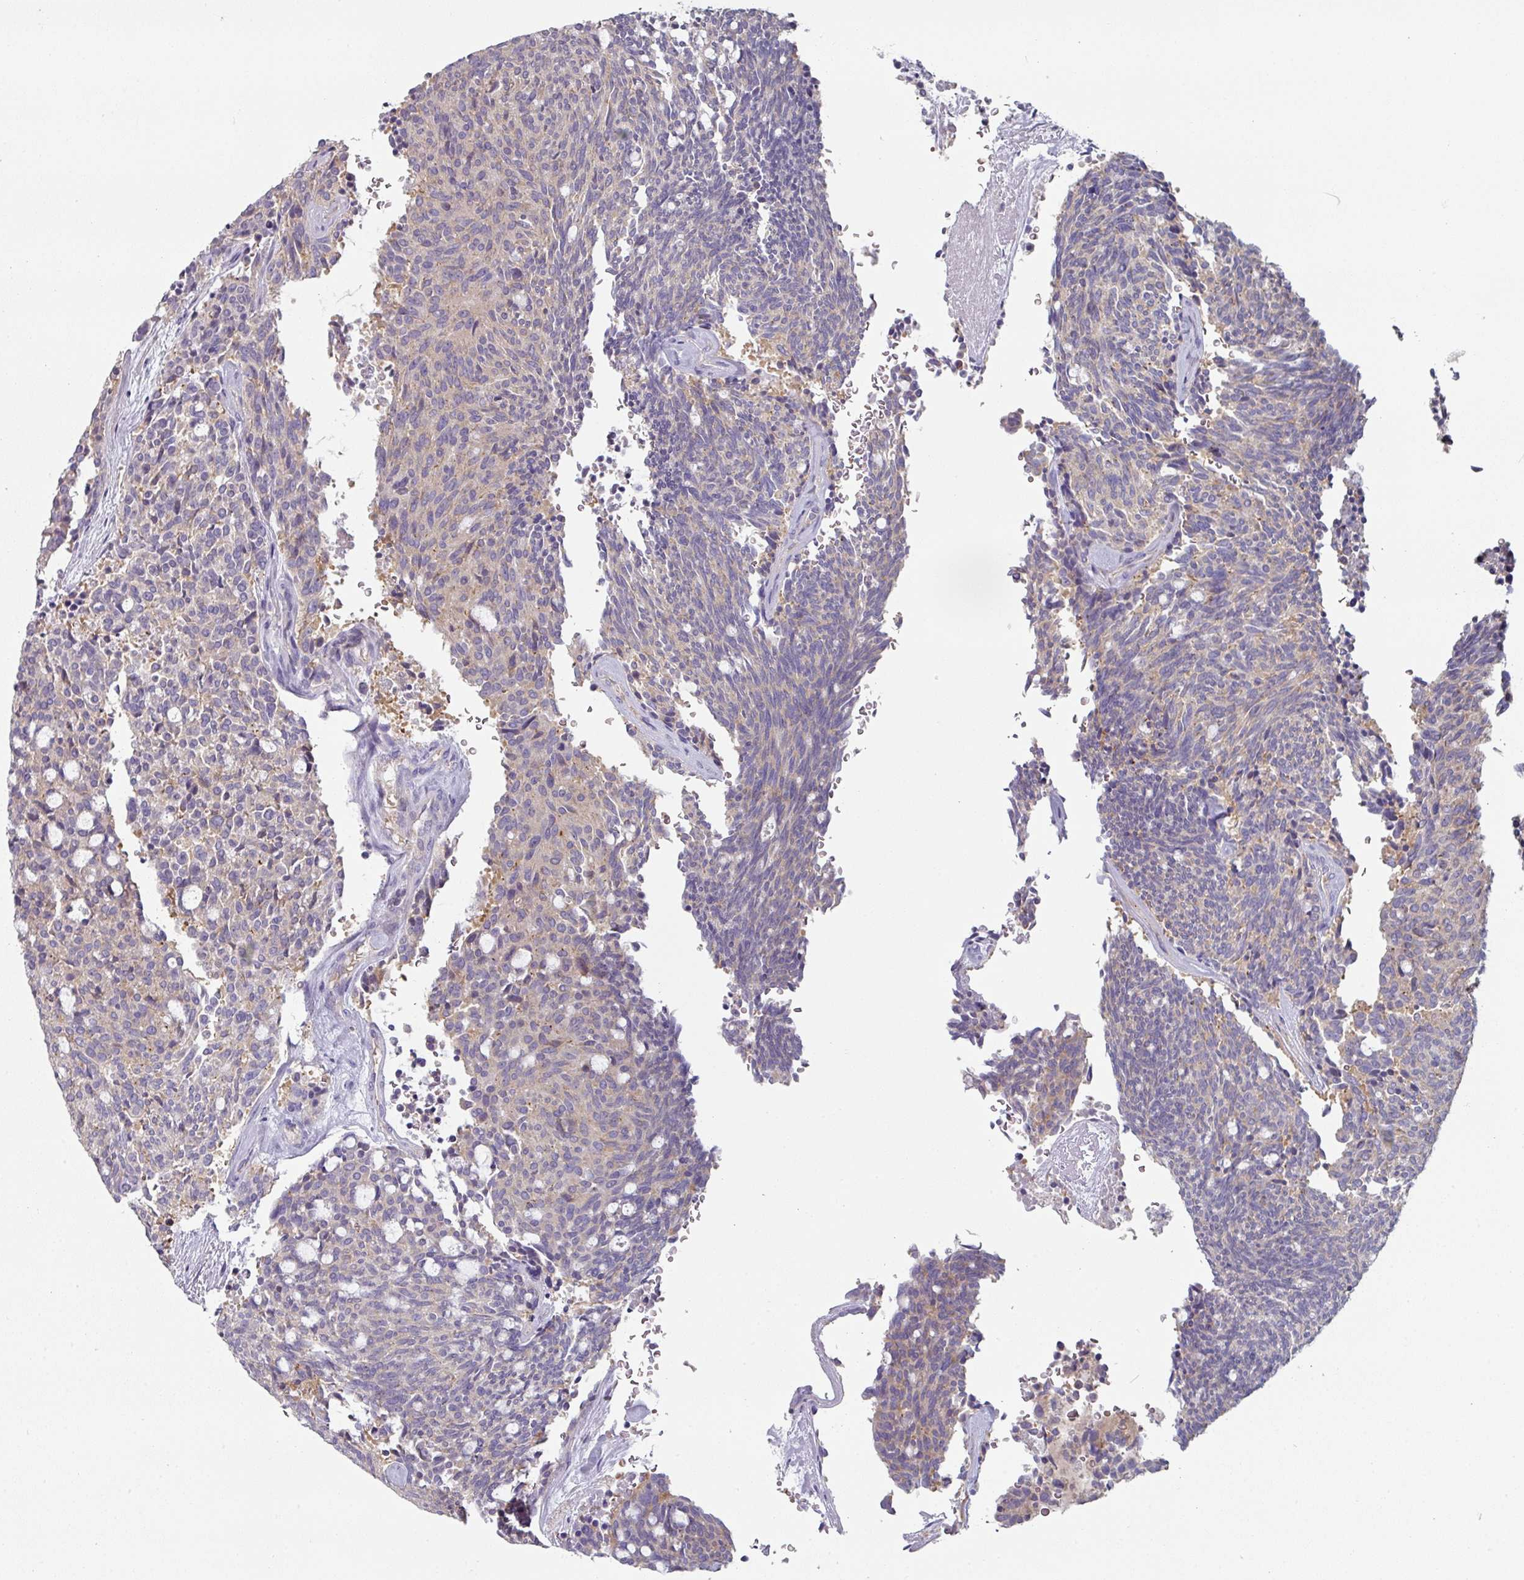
{"staining": {"intensity": "negative", "quantity": "none", "location": "none"}, "tissue": "carcinoid", "cell_type": "Tumor cells", "image_type": "cancer", "snomed": [{"axis": "morphology", "description": "Carcinoid, malignant, NOS"}, {"axis": "topography", "description": "Pancreas"}], "caption": "Tumor cells are negative for protein expression in human malignant carcinoid.", "gene": "CD3G", "patient": {"sex": "female", "age": 54}}